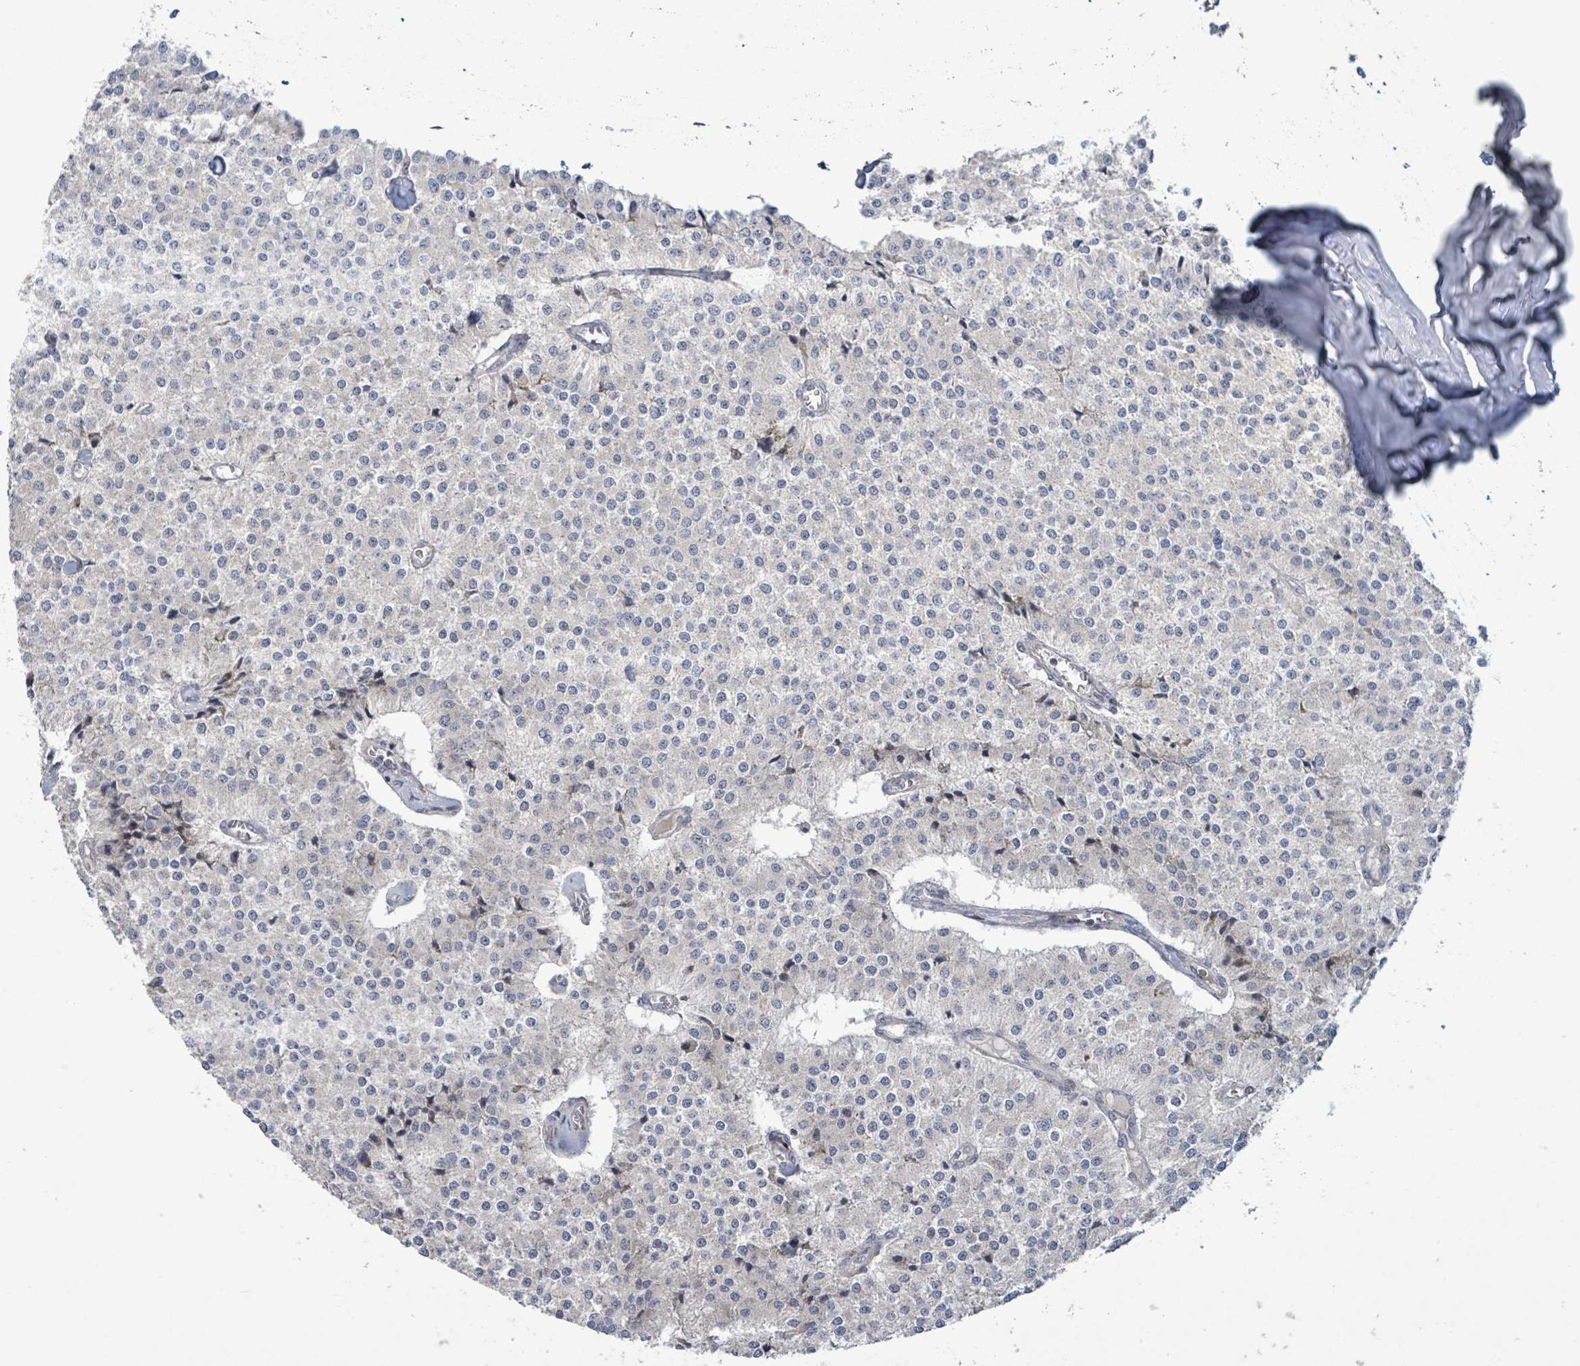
{"staining": {"intensity": "negative", "quantity": "none", "location": "none"}, "tissue": "carcinoid", "cell_type": "Tumor cells", "image_type": "cancer", "snomed": [{"axis": "morphology", "description": "Carcinoid, malignant, NOS"}, {"axis": "topography", "description": "Colon"}], "caption": "A high-resolution micrograph shows immunohistochemistry (IHC) staining of malignant carcinoid, which displays no significant expression in tumor cells.", "gene": "LILRA4", "patient": {"sex": "female", "age": 52}}